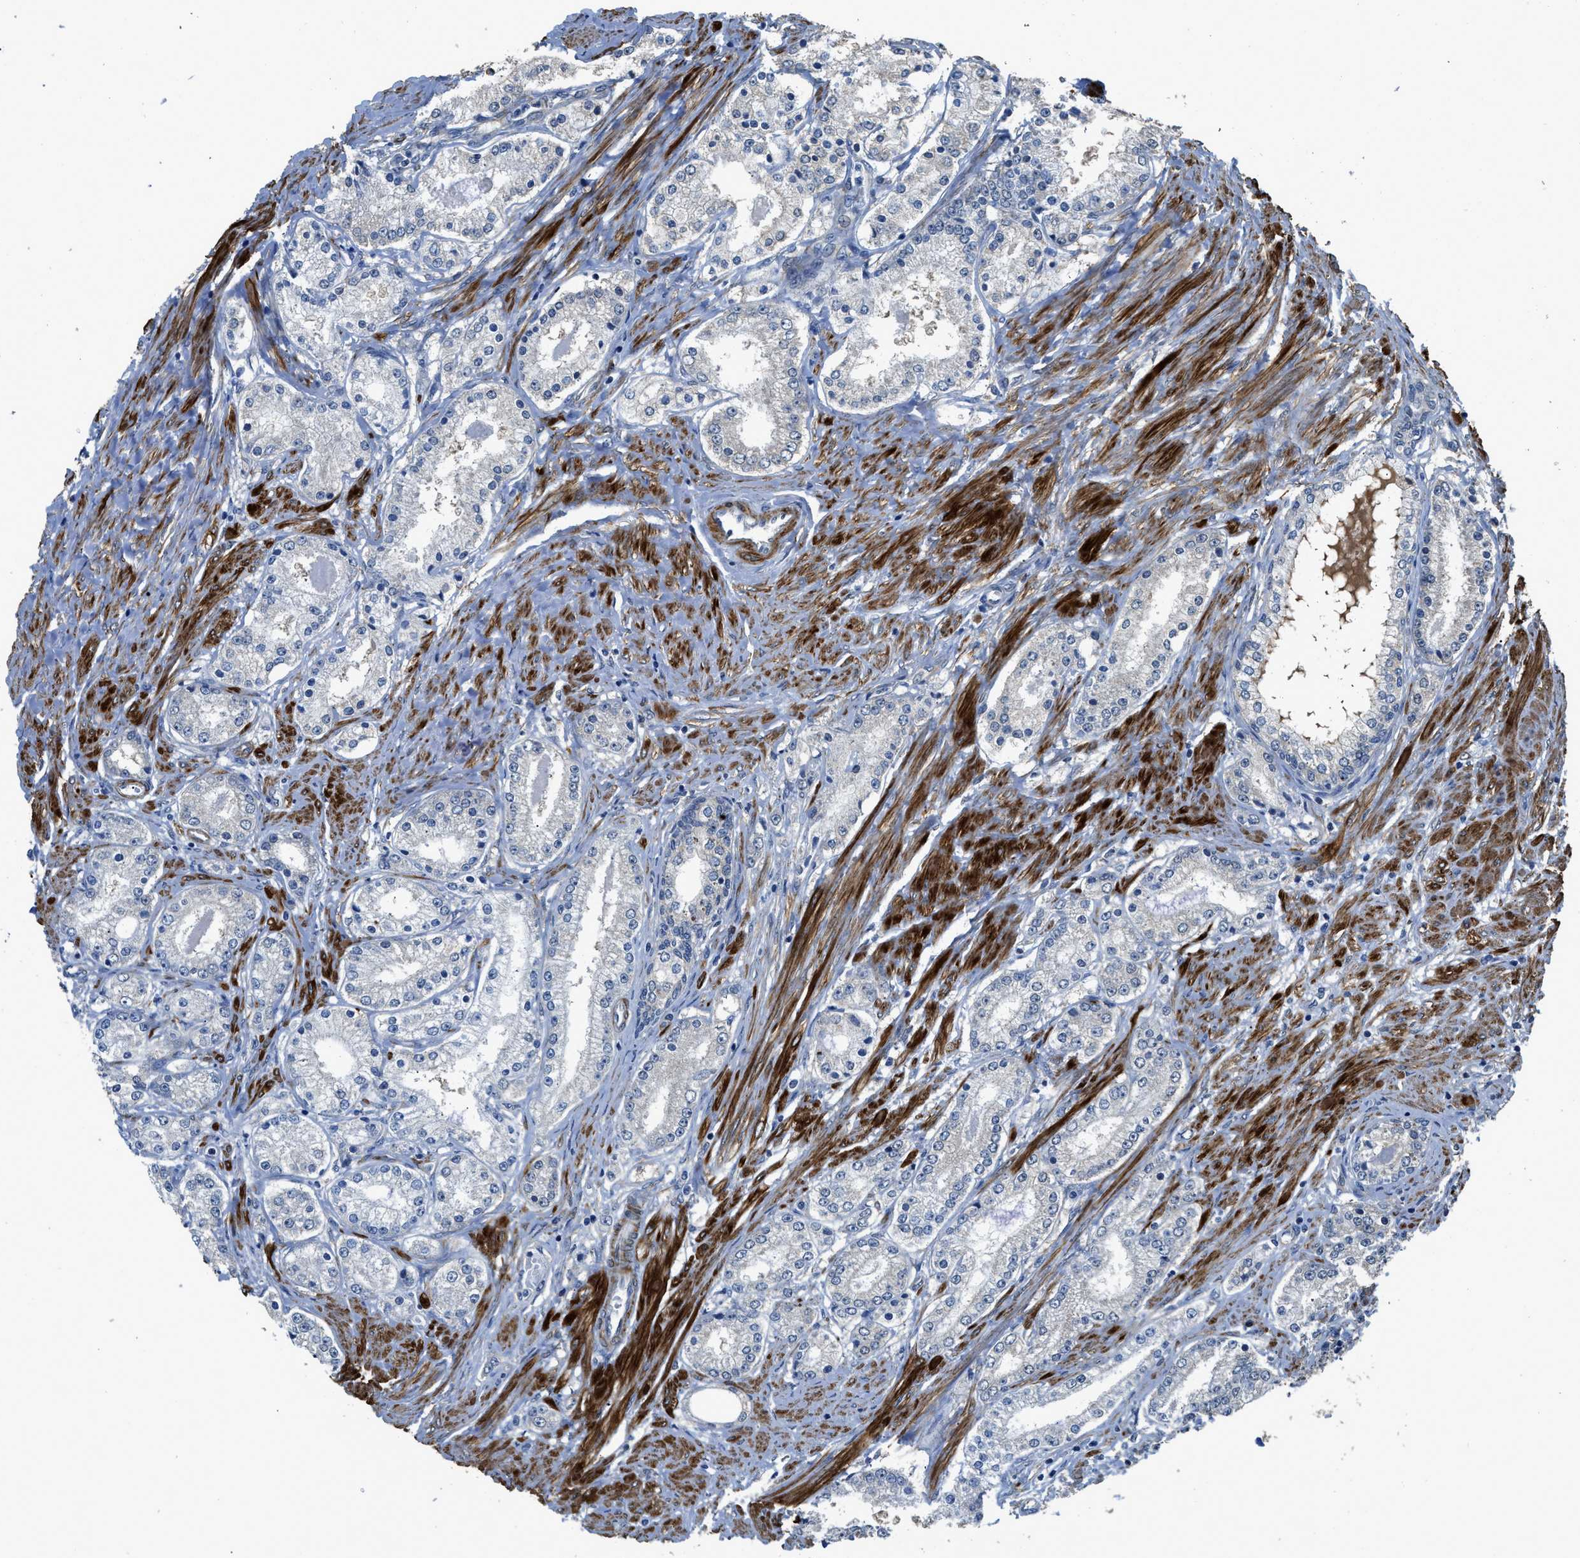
{"staining": {"intensity": "negative", "quantity": "none", "location": "none"}, "tissue": "prostate cancer", "cell_type": "Tumor cells", "image_type": "cancer", "snomed": [{"axis": "morphology", "description": "Adenocarcinoma, Low grade"}, {"axis": "topography", "description": "Prostate"}], "caption": "DAB (3,3'-diaminobenzidine) immunohistochemical staining of prostate cancer (adenocarcinoma (low-grade)) displays no significant positivity in tumor cells.", "gene": "SYNM", "patient": {"sex": "male", "age": 63}}